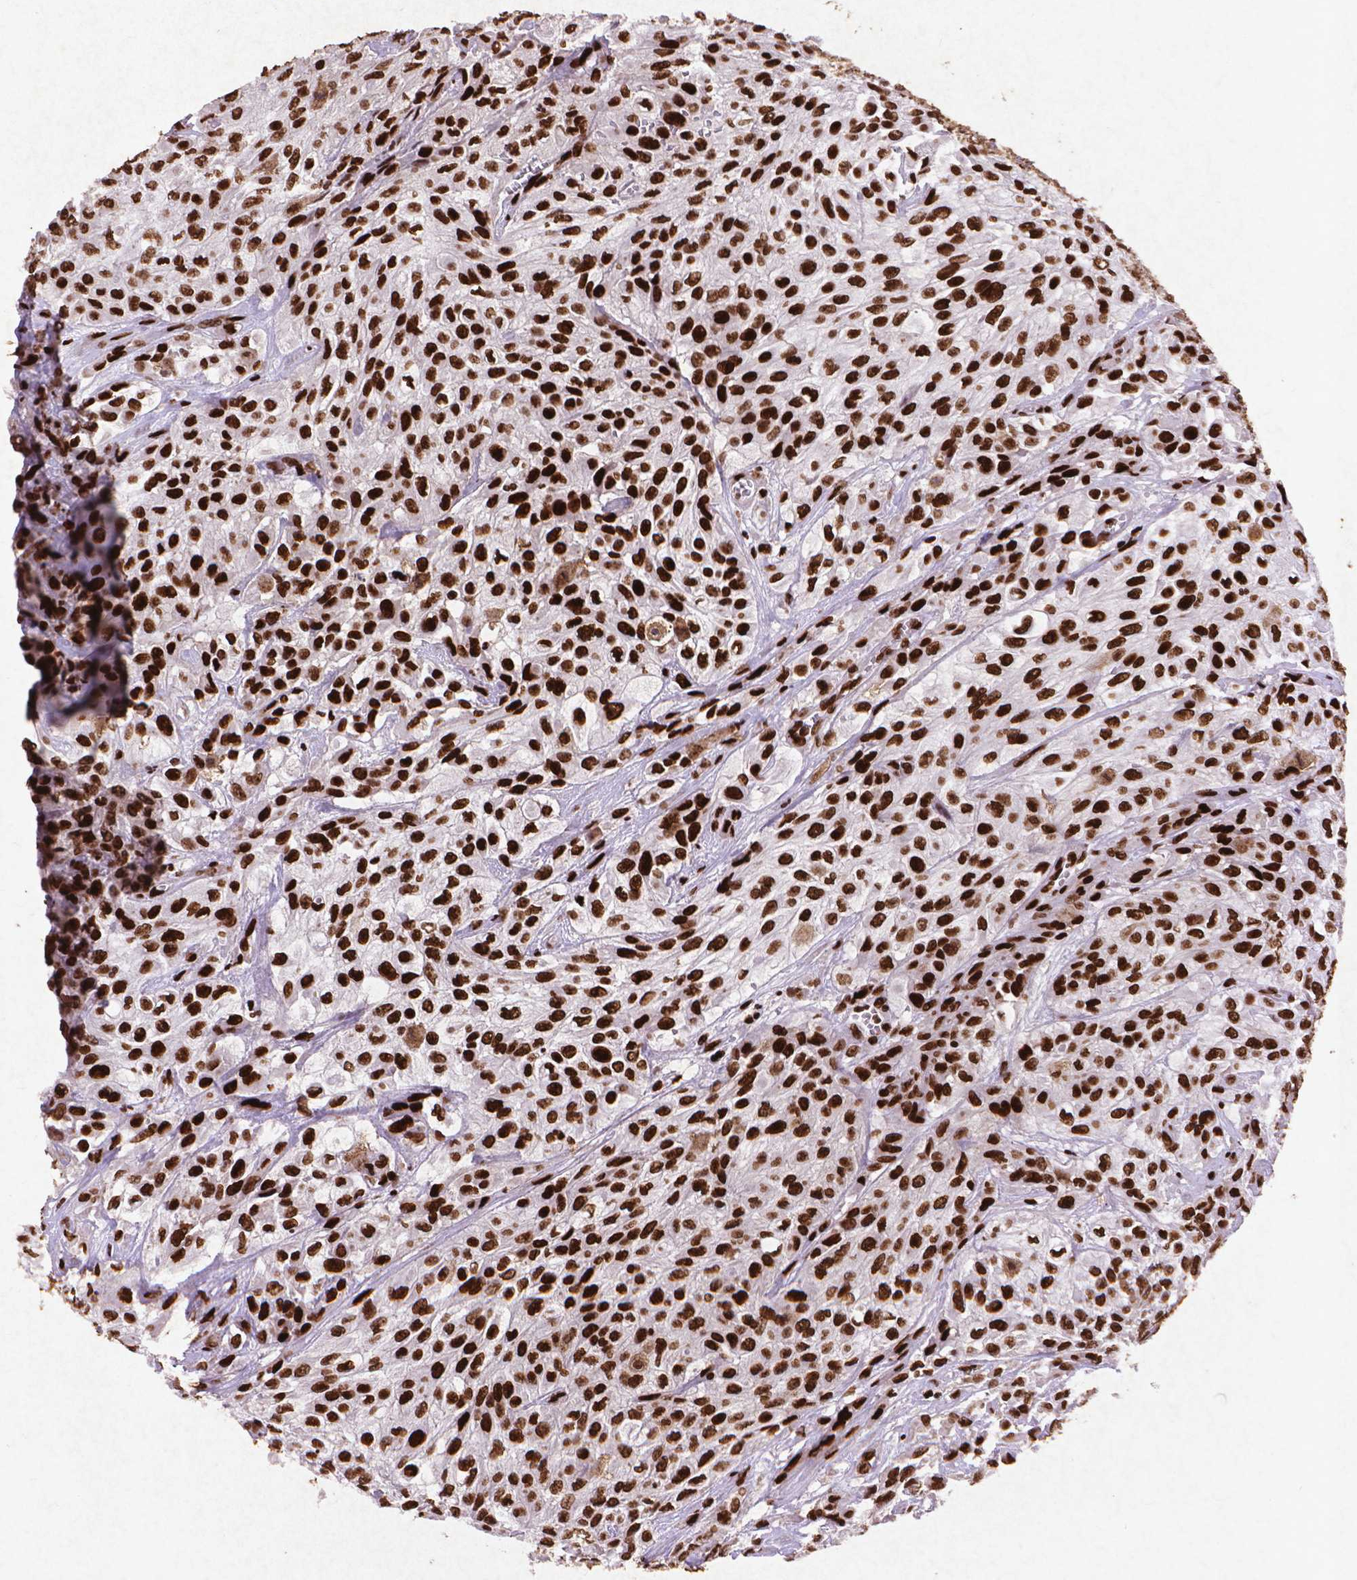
{"staining": {"intensity": "strong", "quantity": ">75%", "location": "nuclear"}, "tissue": "urothelial cancer", "cell_type": "Tumor cells", "image_type": "cancer", "snomed": [{"axis": "morphology", "description": "Urothelial carcinoma, High grade"}, {"axis": "topography", "description": "Urinary bladder"}], "caption": "The image exhibits immunohistochemical staining of high-grade urothelial carcinoma. There is strong nuclear positivity is identified in approximately >75% of tumor cells.", "gene": "CITED2", "patient": {"sex": "male", "age": 57}}